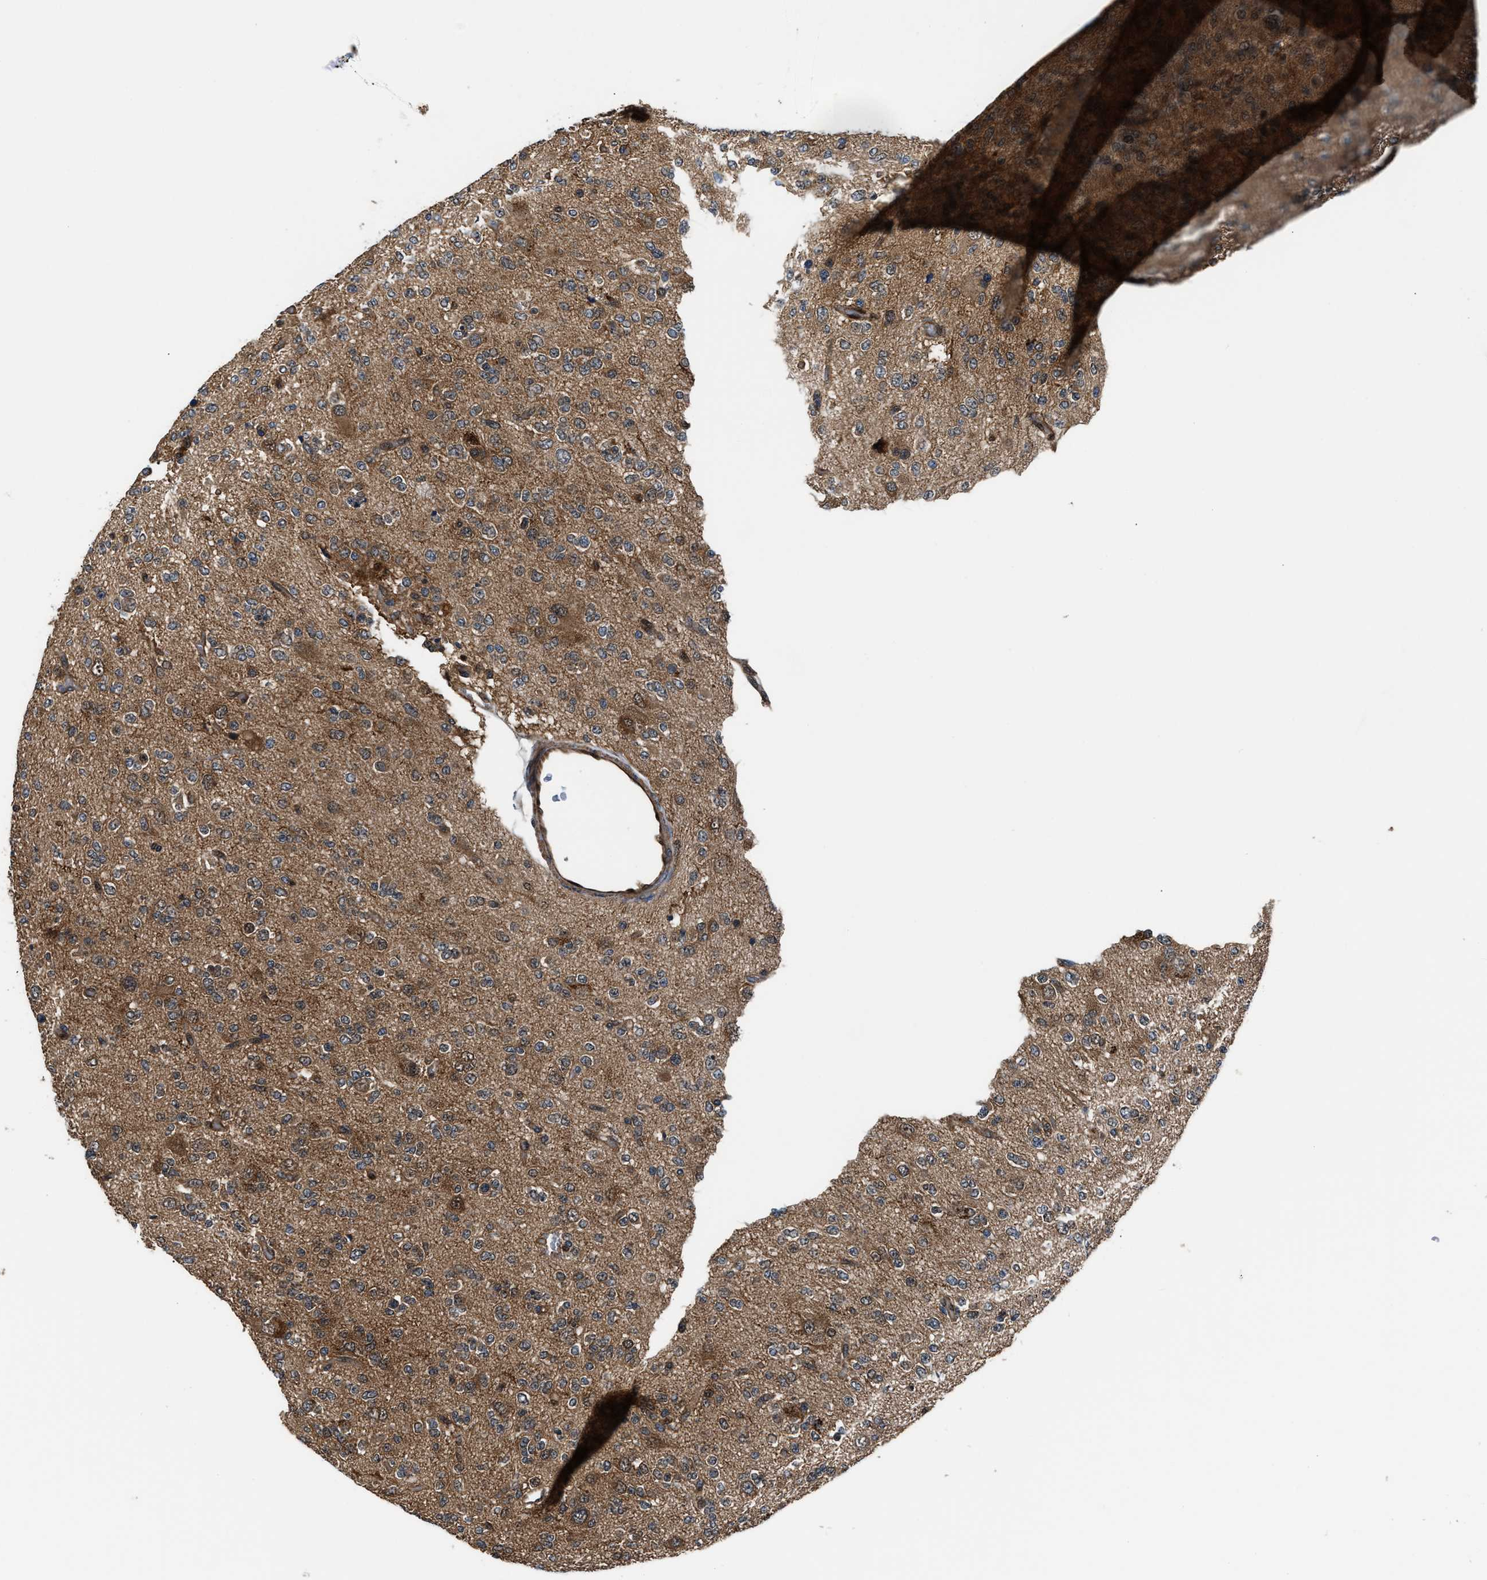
{"staining": {"intensity": "moderate", "quantity": ">75%", "location": "cytoplasmic/membranous"}, "tissue": "glioma", "cell_type": "Tumor cells", "image_type": "cancer", "snomed": [{"axis": "morphology", "description": "Glioma, malignant, Low grade"}, {"axis": "topography", "description": "Brain"}], "caption": "The immunohistochemical stain shows moderate cytoplasmic/membranous staining in tumor cells of low-grade glioma (malignant) tissue.", "gene": "PPA1", "patient": {"sex": "male", "age": 38}}